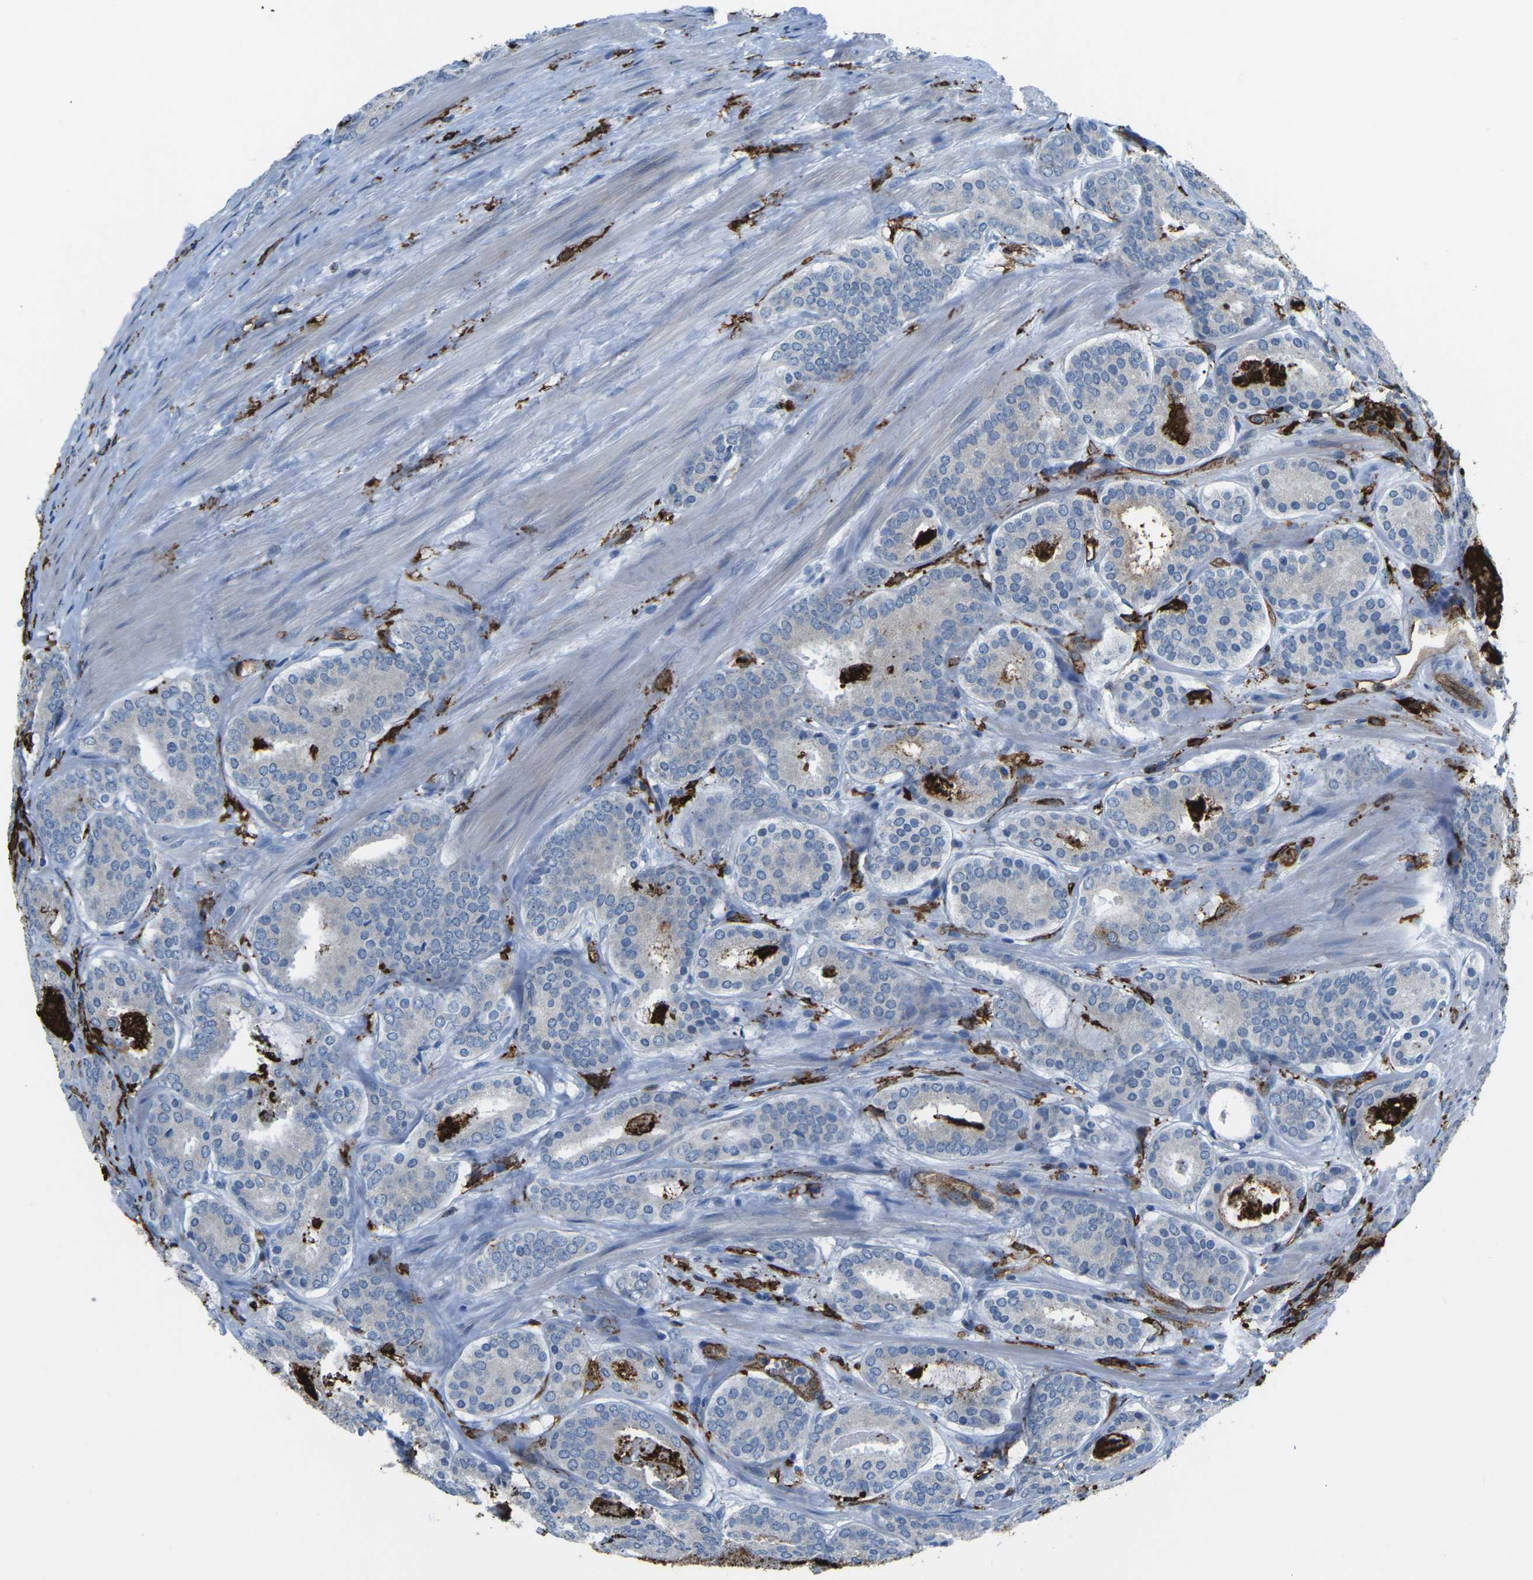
{"staining": {"intensity": "negative", "quantity": "none", "location": "none"}, "tissue": "prostate cancer", "cell_type": "Tumor cells", "image_type": "cancer", "snomed": [{"axis": "morphology", "description": "Adenocarcinoma, Low grade"}, {"axis": "topography", "description": "Prostate"}], "caption": "Immunohistochemistry photomicrograph of neoplastic tissue: human prostate cancer stained with DAB (3,3'-diaminobenzidine) demonstrates no significant protein staining in tumor cells.", "gene": "PTPN1", "patient": {"sex": "male", "age": 69}}